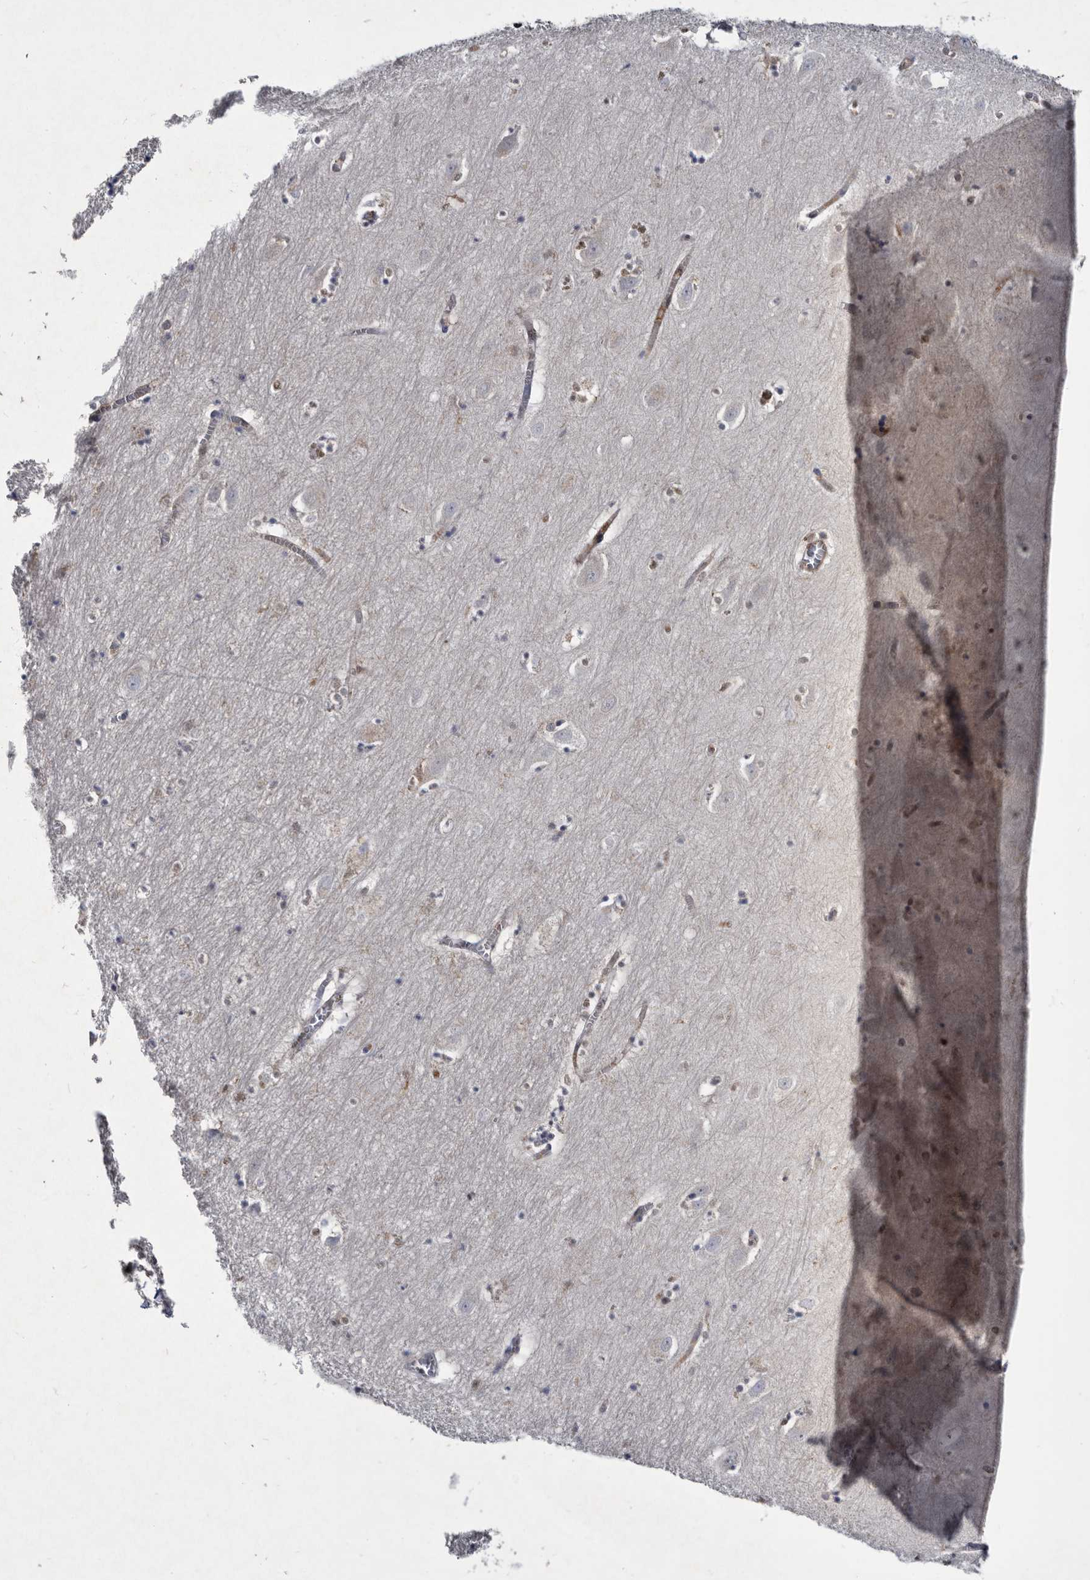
{"staining": {"intensity": "negative", "quantity": "none", "location": "none"}, "tissue": "hippocampus", "cell_type": "Glial cells", "image_type": "normal", "snomed": [{"axis": "morphology", "description": "Normal tissue, NOS"}, {"axis": "topography", "description": "Hippocampus"}], "caption": "This is an immunohistochemistry photomicrograph of normal hippocampus. There is no staining in glial cells.", "gene": "SERPINB8", "patient": {"sex": "female", "age": 64}}